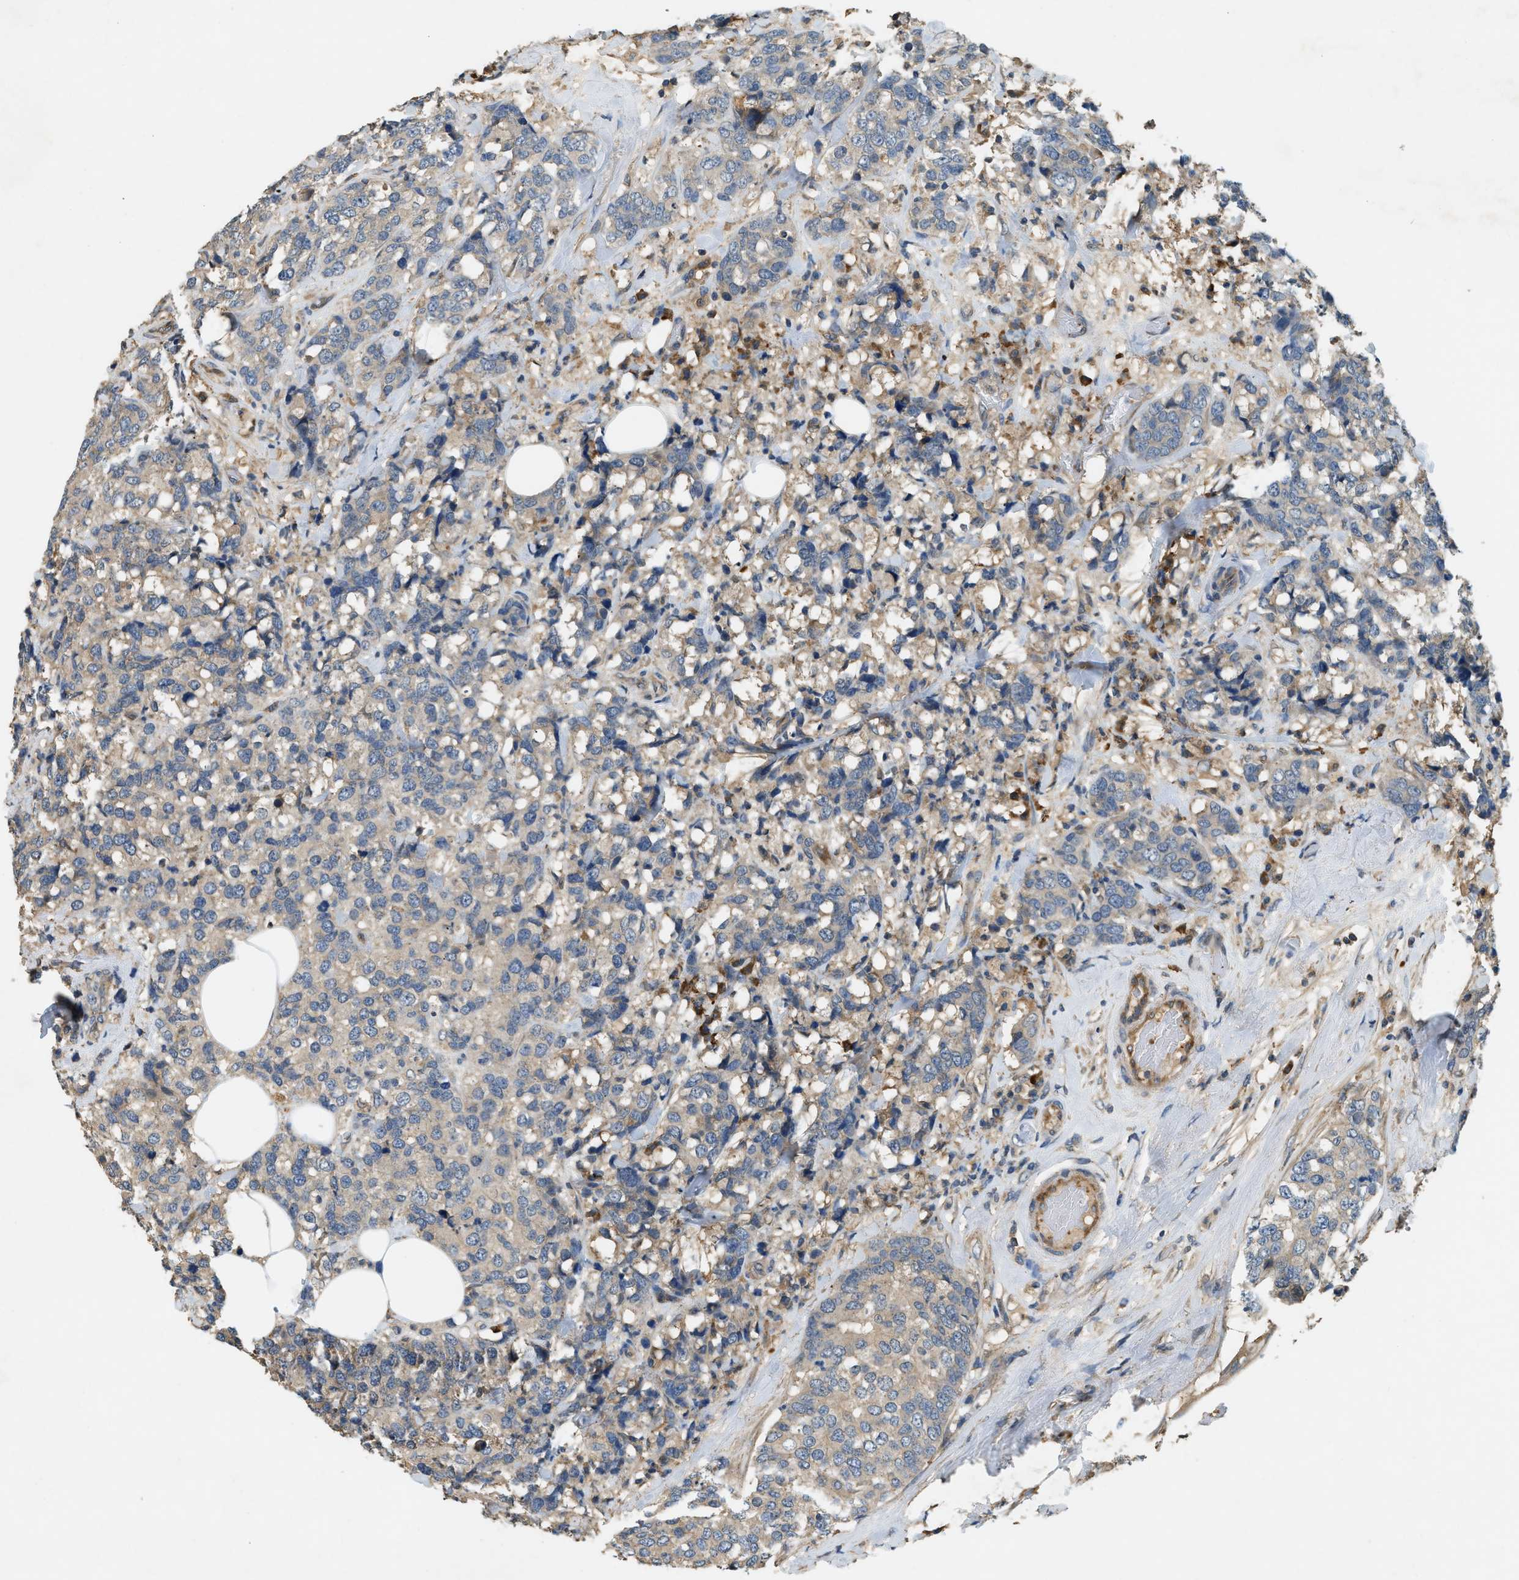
{"staining": {"intensity": "weak", "quantity": ">75%", "location": "cytoplasmic/membranous"}, "tissue": "breast cancer", "cell_type": "Tumor cells", "image_type": "cancer", "snomed": [{"axis": "morphology", "description": "Lobular carcinoma"}, {"axis": "topography", "description": "Breast"}], "caption": "Weak cytoplasmic/membranous protein expression is present in about >75% of tumor cells in lobular carcinoma (breast). (IHC, brightfield microscopy, high magnification).", "gene": "CFLAR", "patient": {"sex": "female", "age": 59}}